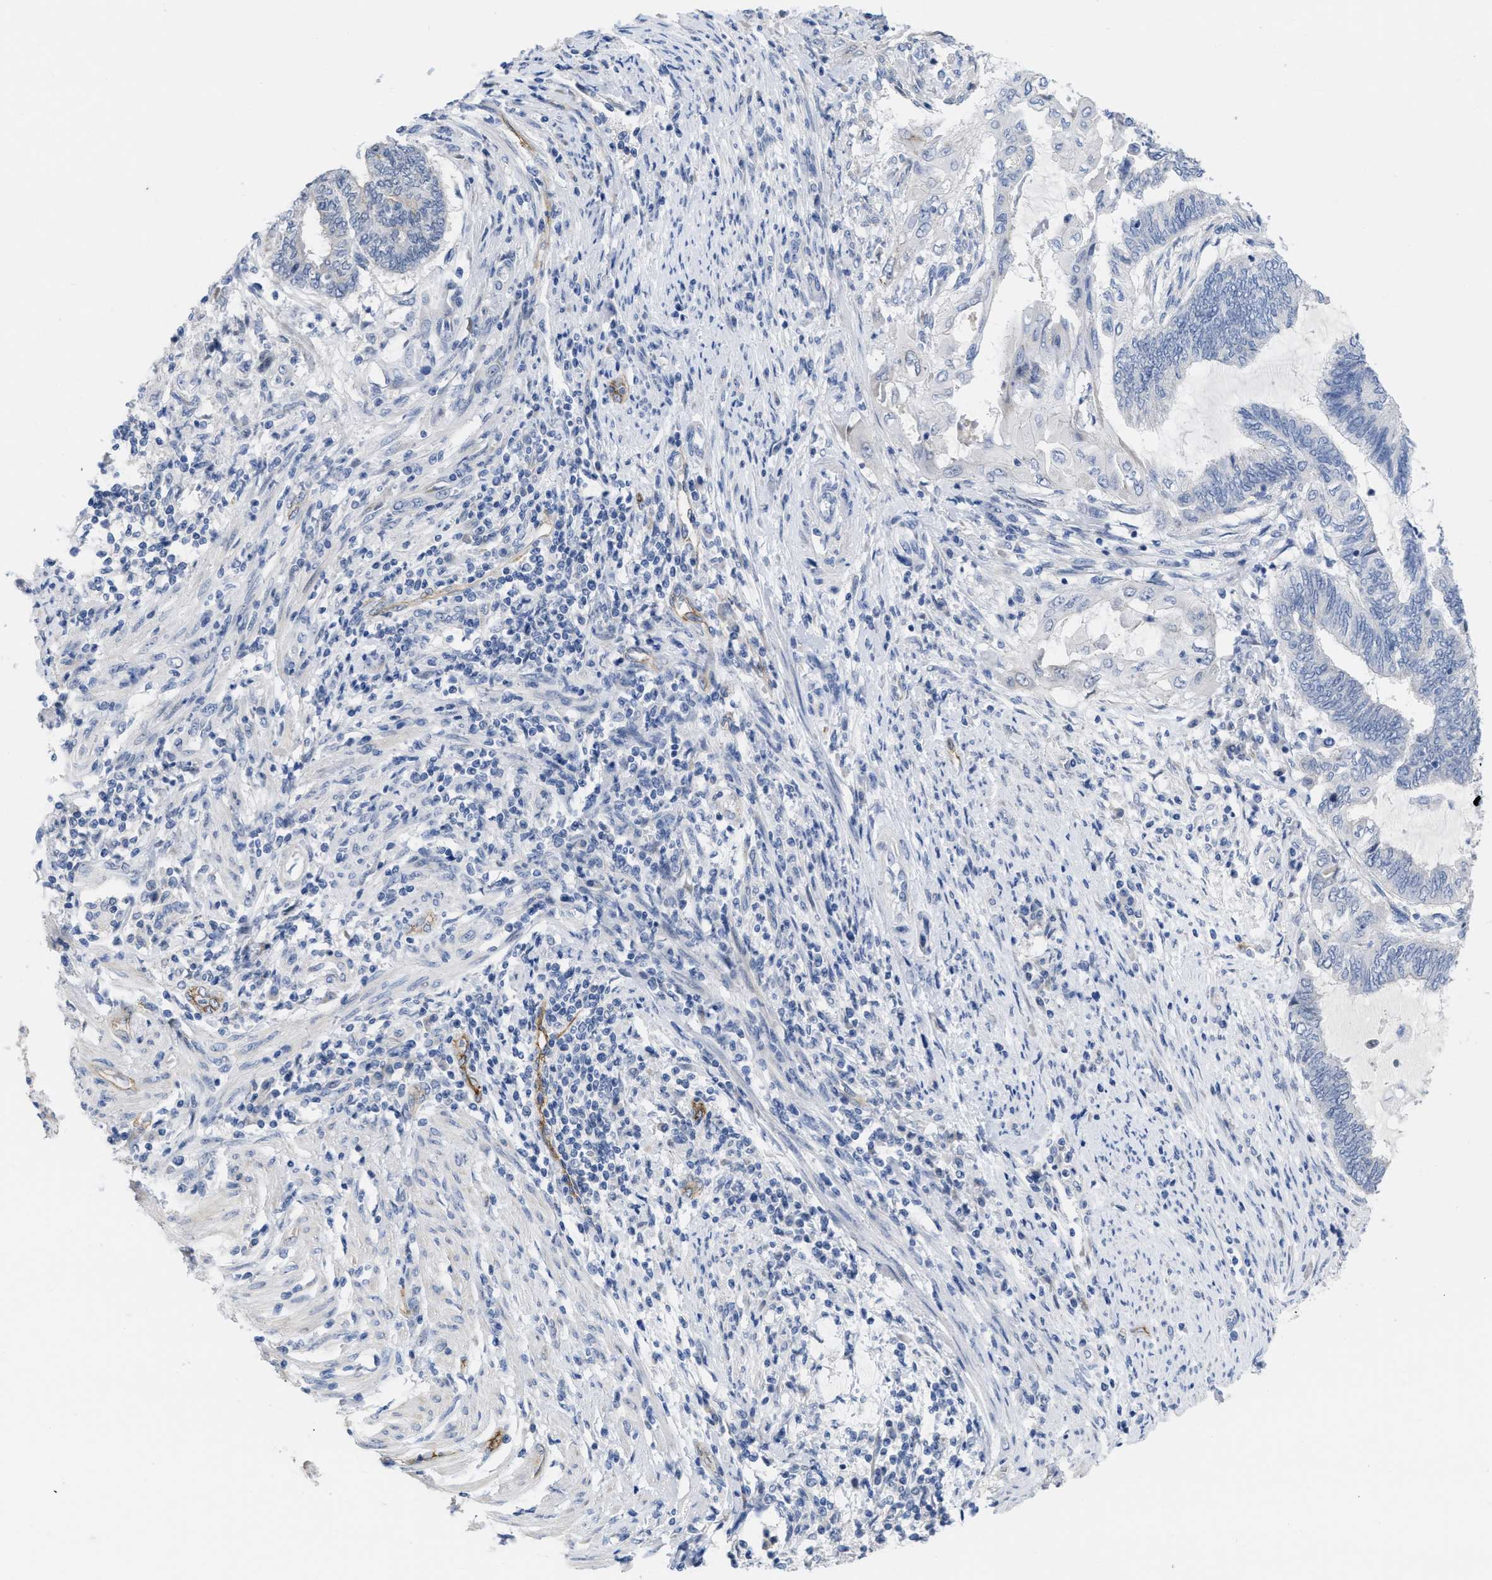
{"staining": {"intensity": "negative", "quantity": "none", "location": "none"}, "tissue": "endometrial cancer", "cell_type": "Tumor cells", "image_type": "cancer", "snomed": [{"axis": "morphology", "description": "Adenocarcinoma, NOS"}, {"axis": "topography", "description": "Uterus"}, {"axis": "topography", "description": "Endometrium"}], "caption": "This is an IHC photomicrograph of human endometrial cancer (adenocarcinoma). There is no staining in tumor cells.", "gene": "ACKR1", "patient": {"sex": "female", "age": 70}}